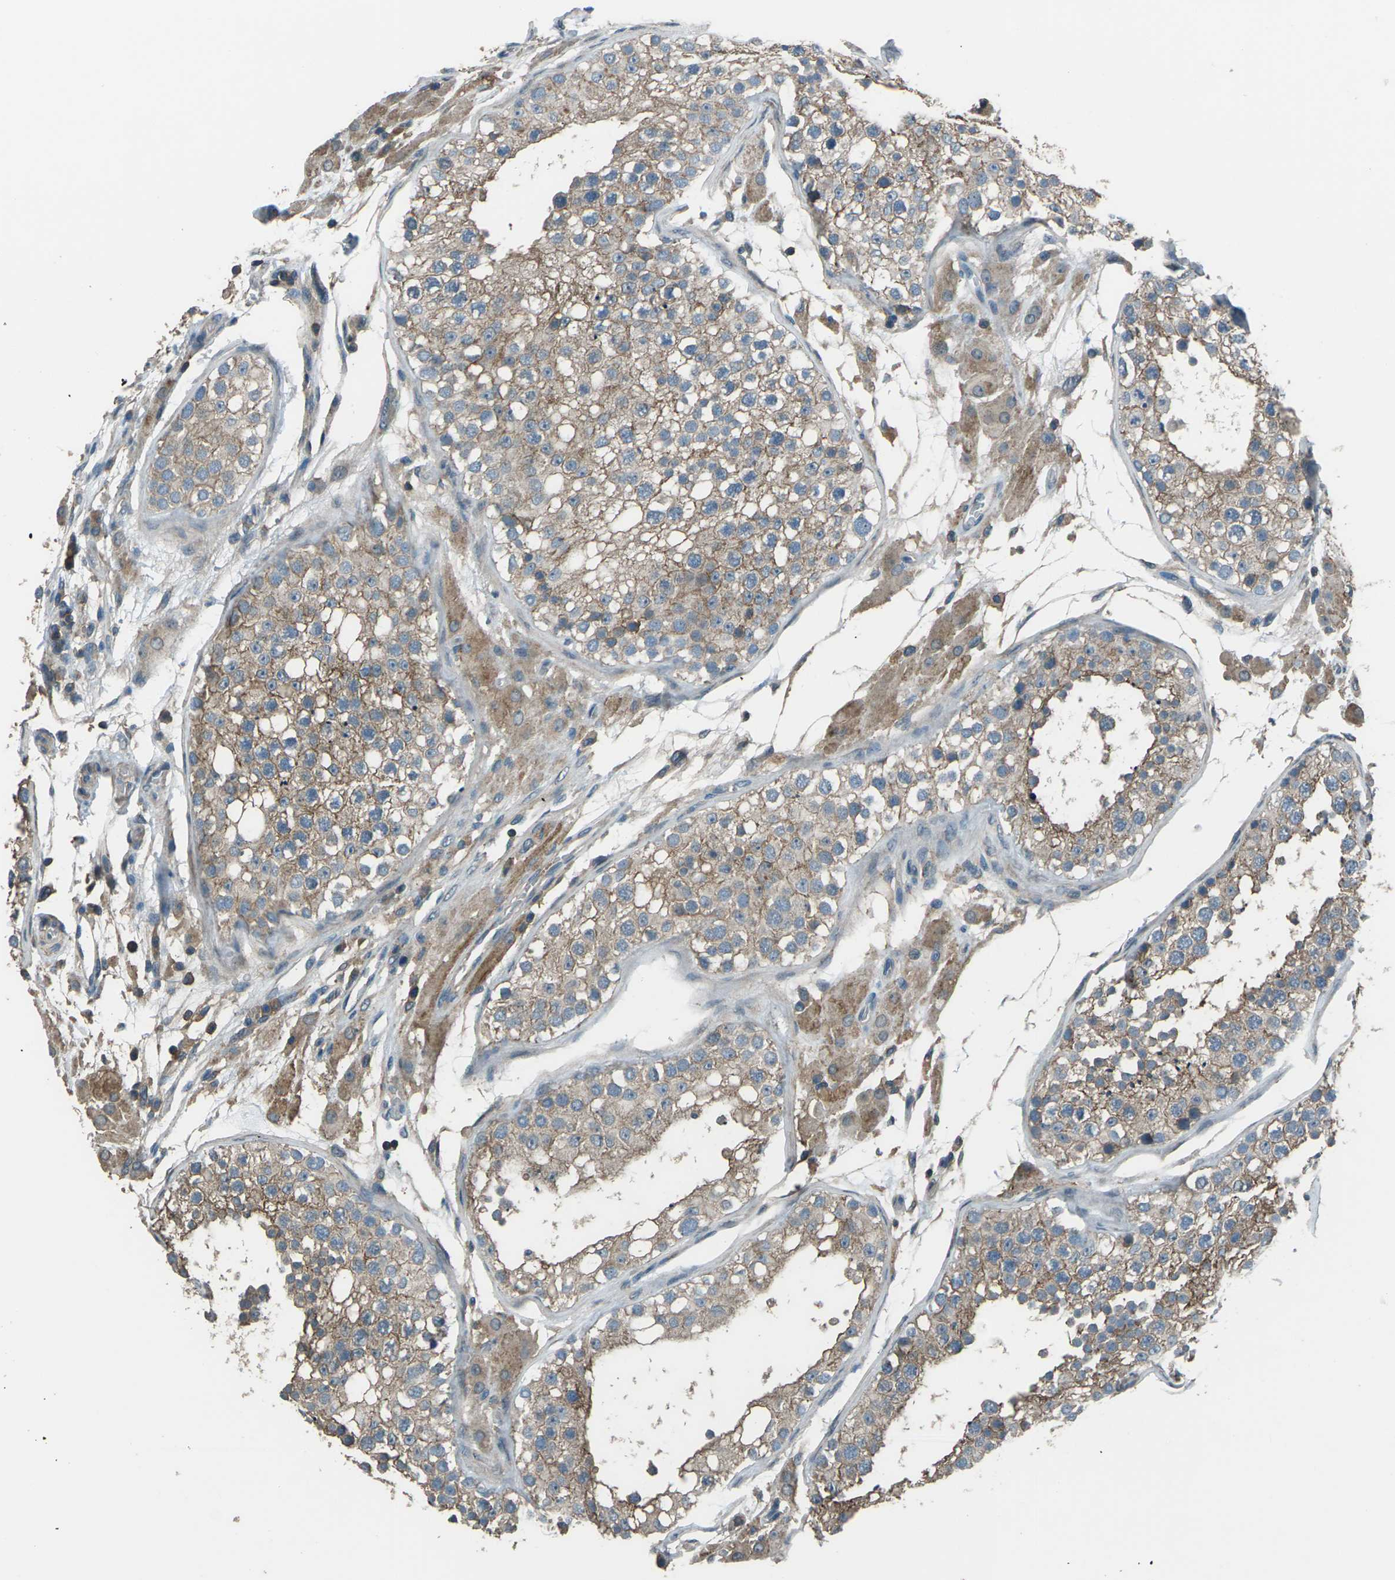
{"staining": {"intensity": "moderate", "quantity": ">75%", "location": "cytoplasmic/membranous"}, "tissue": "testis", "cell_type": "Cells in seminiferous ducts", "image_type": "normal", "snomed": [{"axis": "morphology", "description": "Normal tissue, NOS"}, {"axis": "topography", "description": "Testis"}], "caption": "Immunohistochemical staining of unremarkable human testis demonstrates >75% levels of moderate cytoplasmic/membranous protein positivity in about >75% of cells in seminiferous ducts. (Brightfield microscopy of DAB IHC at high magnification).", "gene": "CMTM4", "patient": {"sex": "male", "age": 26}}